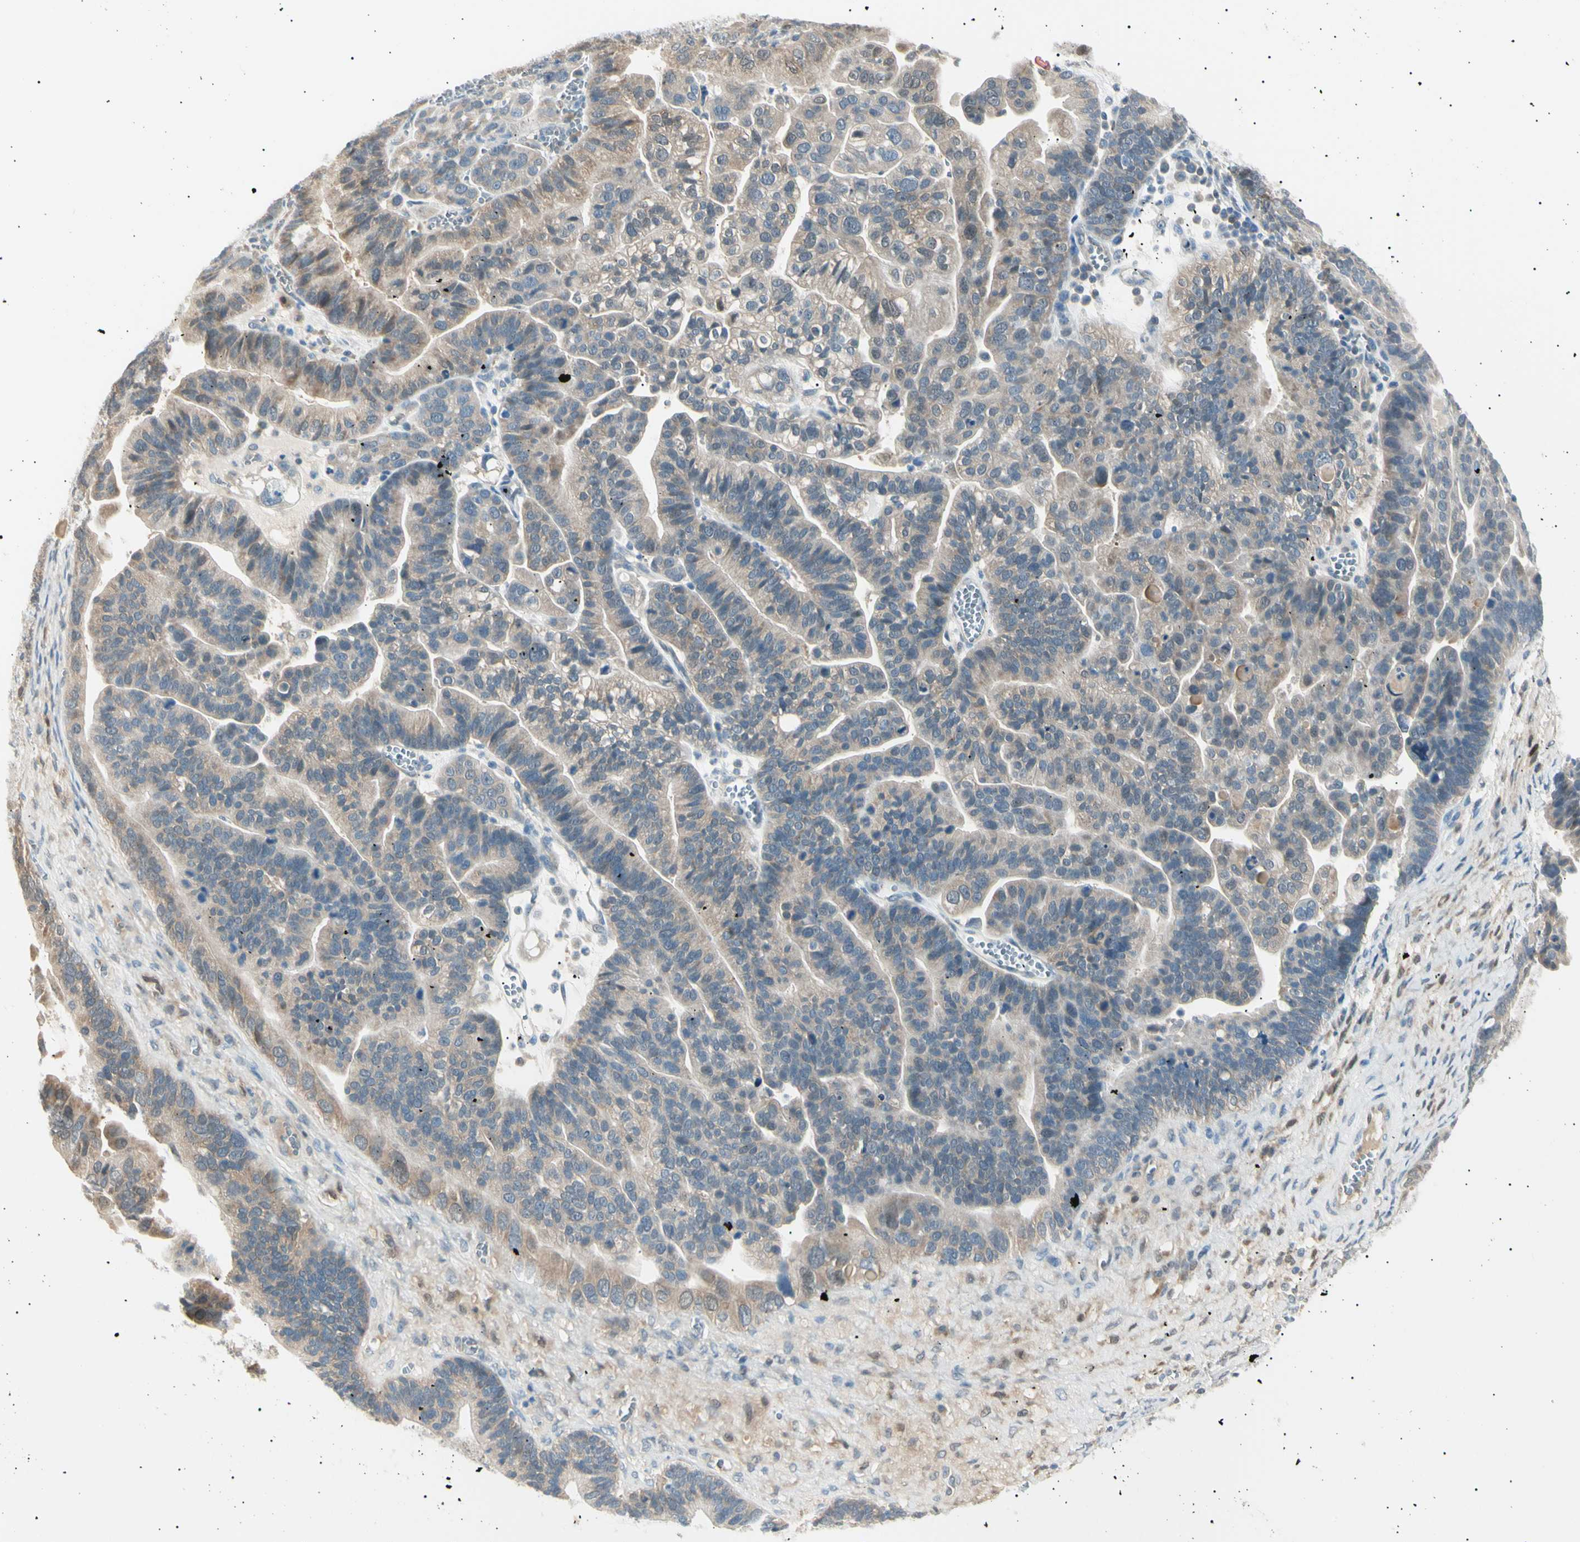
{"staining": {"intensity": "weak", "quantity": ">75%", "location": "cytoplasmic/membranous"}, "tissue": "ovarian cancer", "cell_type": "Tumor cells", "image_type": "cancer", "snomed": [{"axis": "morphology", "description": "Cystadenocarcinoma, serous, NOS"}, {"axis": "topography", "description": "Ovary"}], "caption": "This is an image of immunohistochemistry staining of serous cystadenocarcinoma (ovarian), which shows weak positivity in the cytoplasmic/membranous of tumor cells.", "gene": "LHPP", "patient": {"sex": "female", "age": 56}}